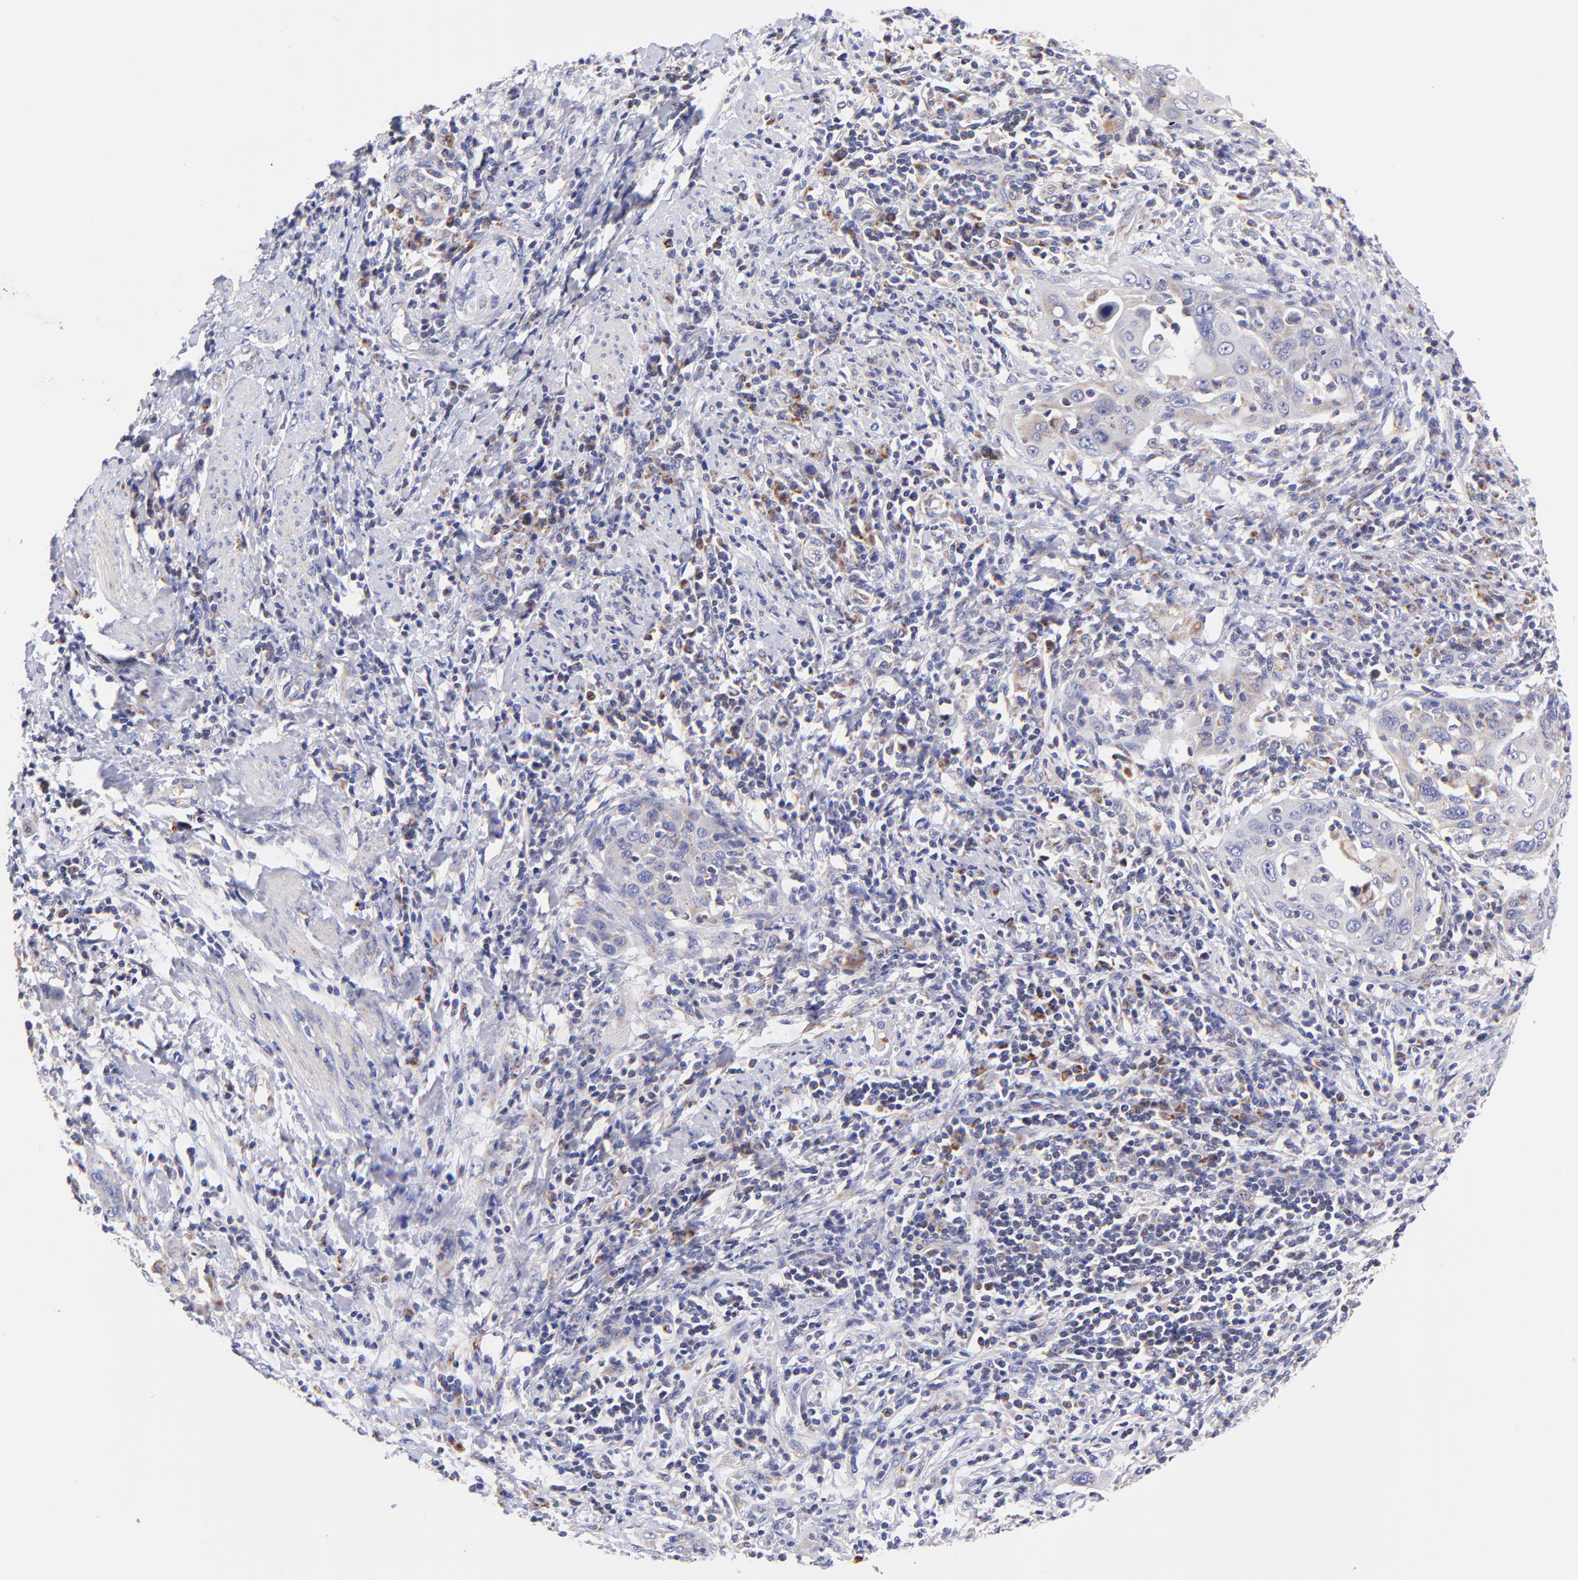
{"staining": {"intensity": "weak", "quantity": "25%-75%", "location": "cytoplasmic/membranous"}, "tissue": "cervical cancer", "cell_type": "Tumor cells", "image_type": "cancer", "snomed": [{"axis": "morphology", "description": "Squamous cell carcinoma, NOS"}, {"axis": "topography", "description": "Cervix"}], "caption": "An IHC photomicrograph of tumor tissue is shown. Protein staining in brown shows weak cytoplasmic/membranous positivity in cervical cancer (squamous cell carcinoma) within tumor cells. The protein is stained brown, and the nuclei are stained in blue (DAB IHC with brightfield microscopy, high magnification).", "gene": "NDUFB7", "patient": {"sex": "female", "age": 54}}